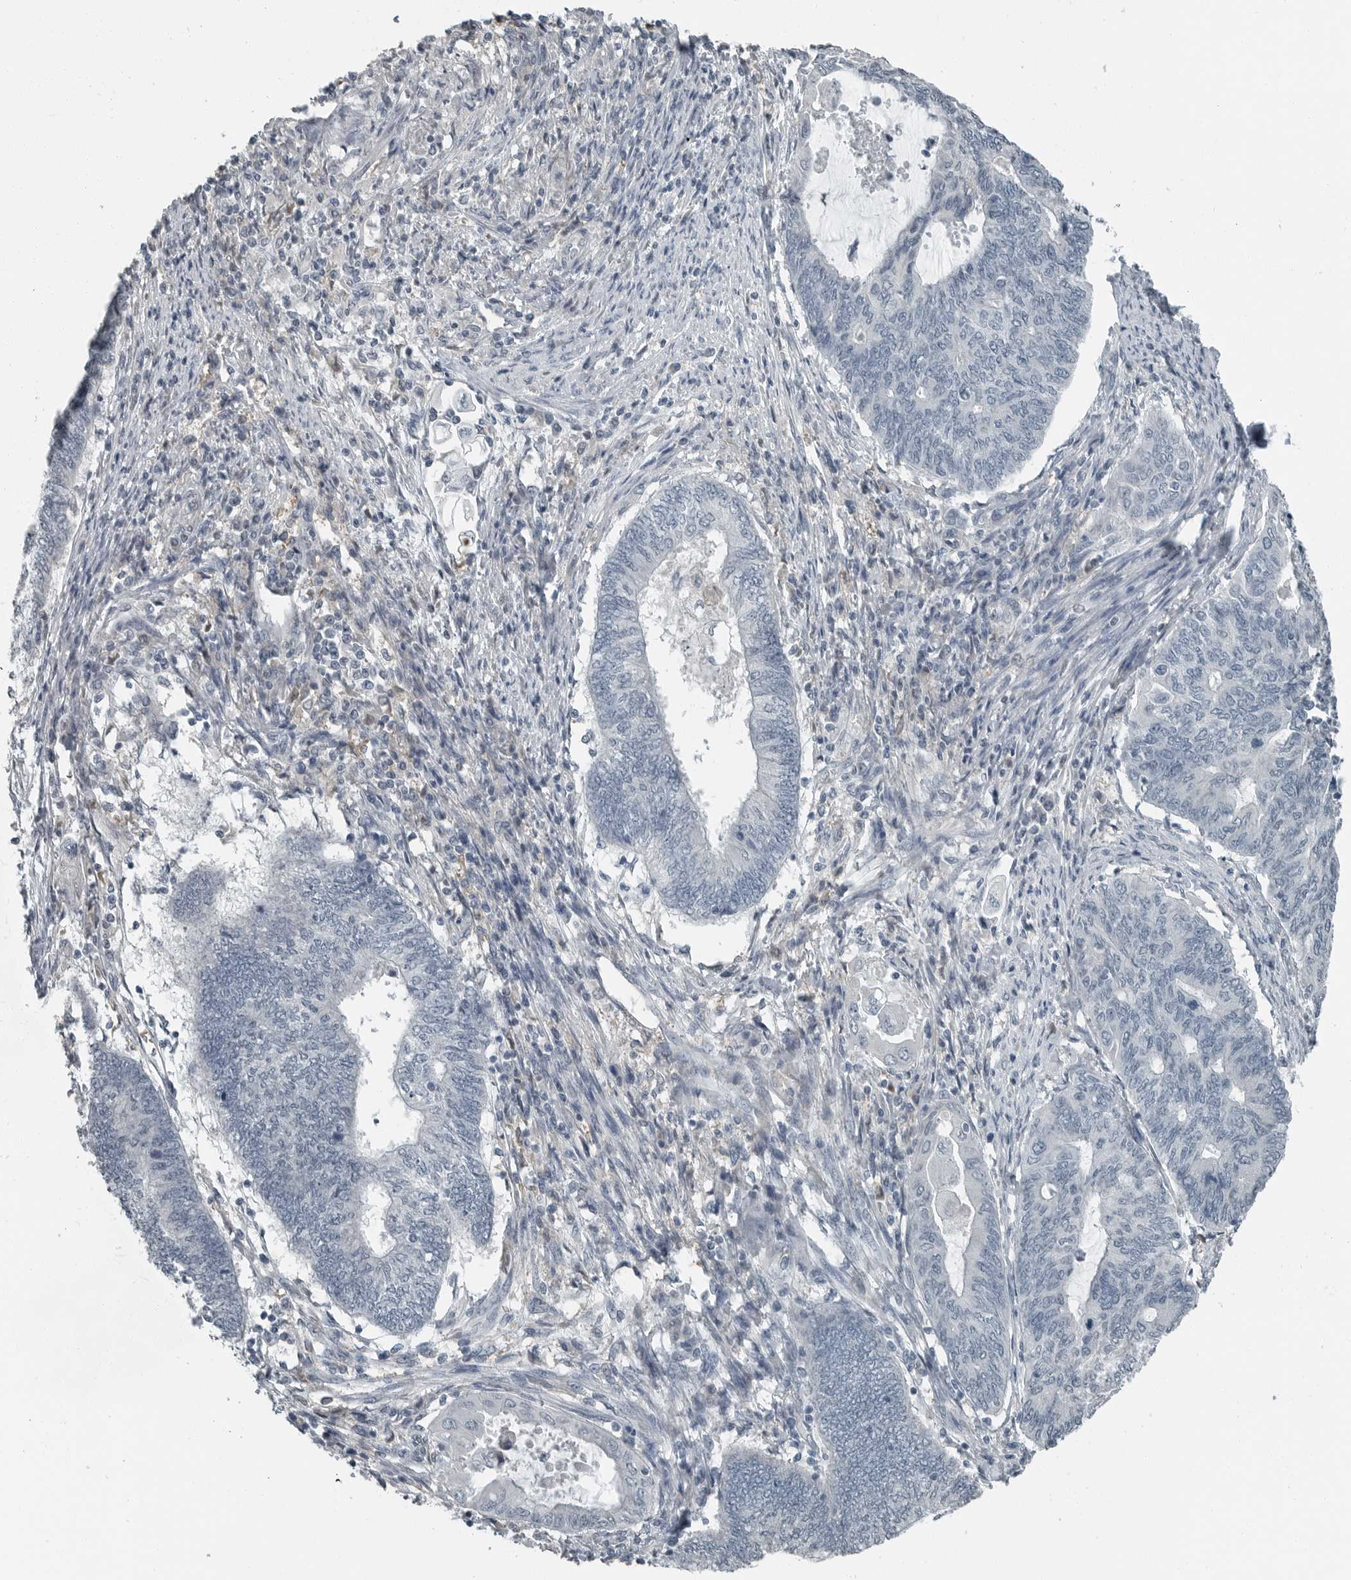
{"staining": {"intensity": "negative", "quantity": "none", "location": "none"}, "tissue": "endometrial cancer", "cell_type": "Tumor cells", "image_type": "cancer", "snomed": [{"axis": "morphology", "description": "Adenocarcinoma, NOS"}, {"axis": "topography", "description": "Uterus"}, {"axis": "topography", "description": "Endometrium"}], "caption": "Tumor cells are negative for protein expression in human endometrial adenocarcinoma.", "gene": "KYAT1", "patient": {"sex": "female", "age": 70}}